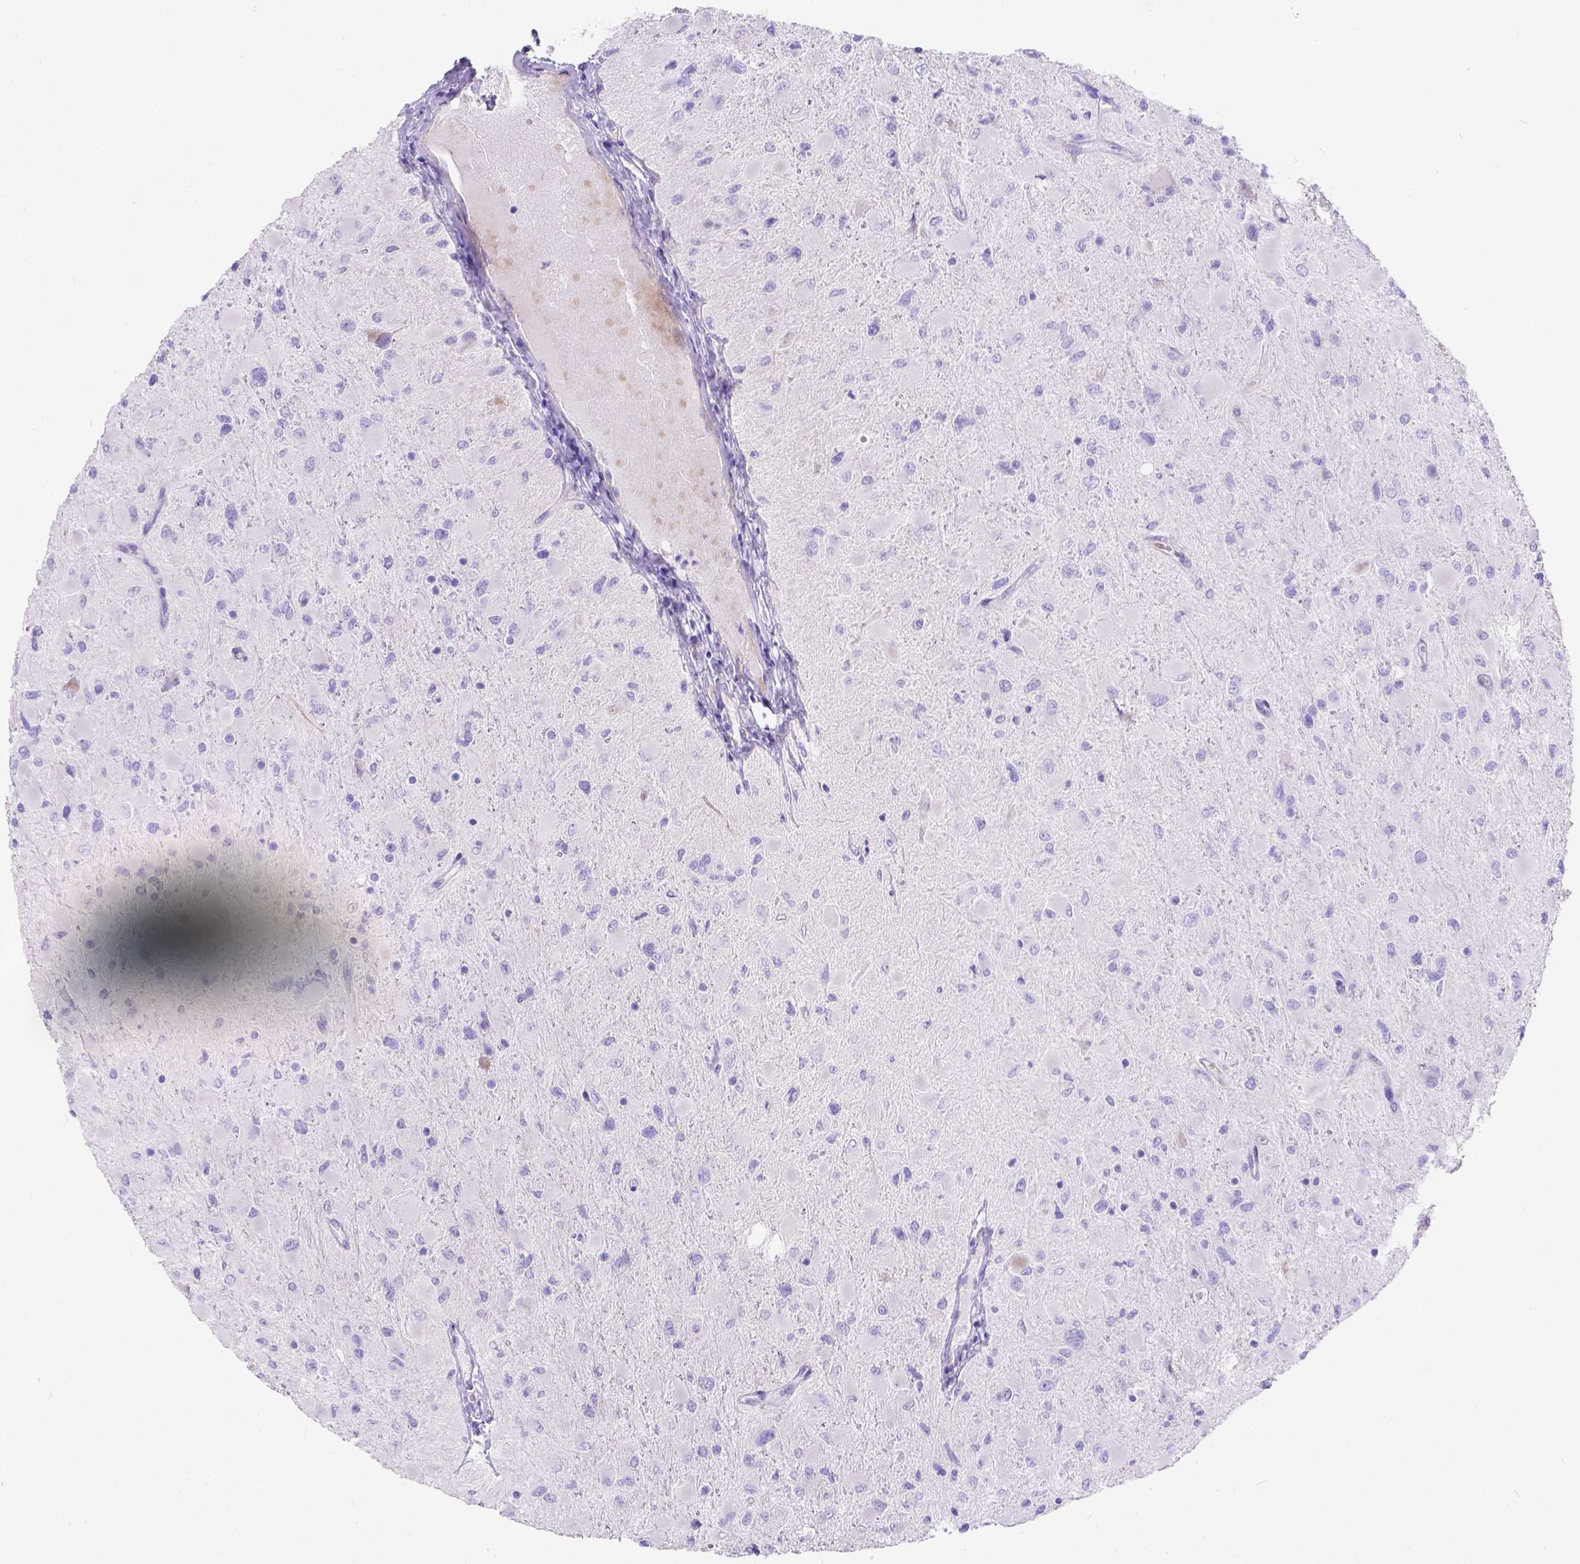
{"staining": {"intensity": "negative", "quantity": "none", "location": "none"}, "tissue": "glioma", "cell_type": "Tumor cells", "image_type": "cancer", "snomed": [{"axis": "morphology", "description": "Glioma, malignant, High grade"}, {"axis": "topography", "description": "Cerebral cortex"}], "caption": "Tumor cells show no significant expression in malignant glioma (high-grade).", "gene": "KLHL10", "patient": {"sex": "female", "age": 36}}